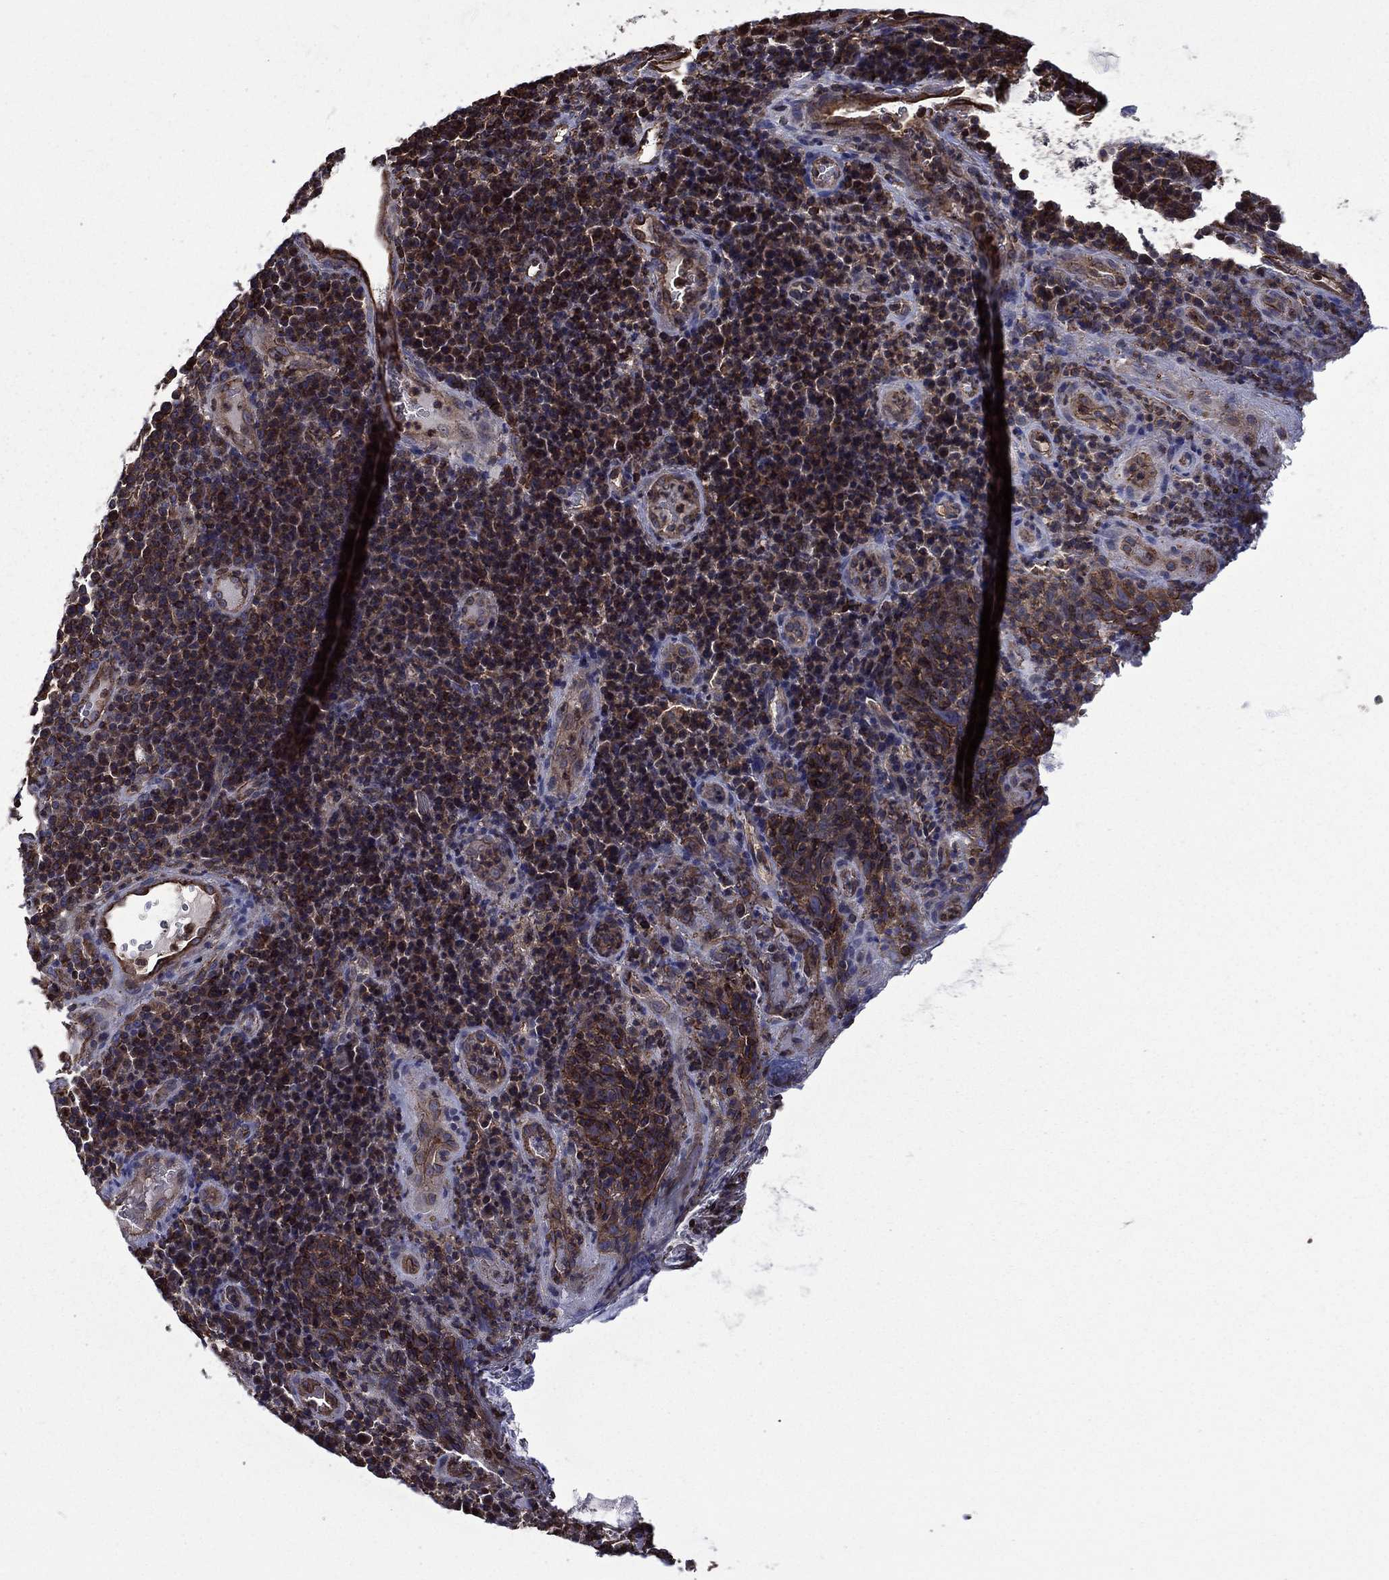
{"staining": {"intensity": "strong", "quantity": "25%-75%", "location": "cytoplasmic/membranous"}, "tissue": "skin cancer", "cell_type": "Tumor cells", "image_type": "cancer", "snomed": [{"axis": "morphology", "description": "Squamous cell carcinoma, NOS"}, {"axis": "topography", "description": "Skin"}, {"axis": "topography", "description": "Anal"}], "caption": "High-power microscopy captured an immunohistochemistry (IHC) image of skin squamous cell carcinoma, revealing strong cytoplasmic/membranous positivity in approximately 25%-75% of tumor cells. The staining was performed using DAB to visualize the protein expression in brown, while the nuclei were stained in blue with hematoxylin (Magnification: 20x).", "gene": "PLPP3", "patient": {"sex": "female", "age": 51}}